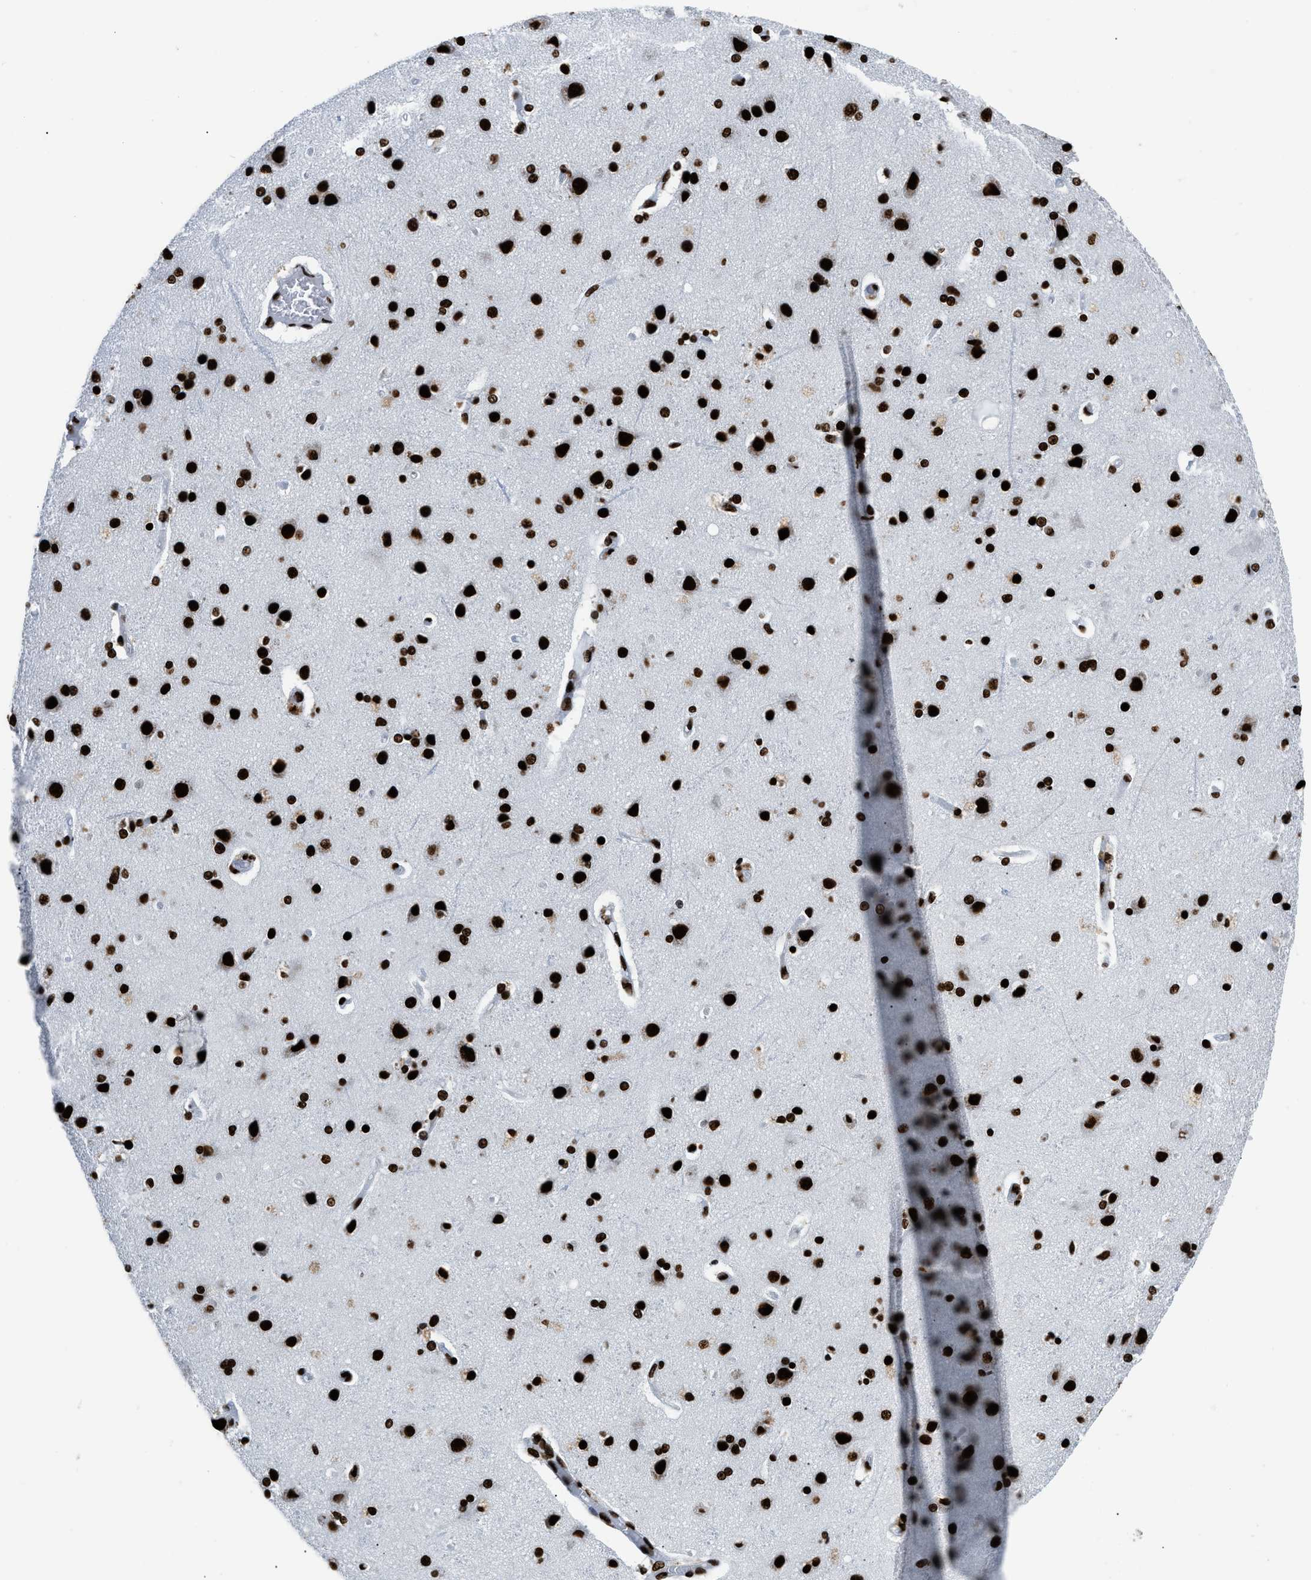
{"staining": {"intensity": "strong", "quantity": ">75%", "location": "nuclear"}, "tissue": "cerebral cortex", "cell_type": "Endothelial cells", "image_type": "normal", "snomed": [{"axis": "morphology", "description": "Normal tissue, NOS"}, {"axis": "topography", "description": "Cerebral cortex"}], "caption": "Strong nuclear expression for a protein is seen in approximately >75% of endothelial cells of benign cerebral cortex using immunohistochemistry (IHC).", "gene": "HNRNPM", "patient": {"sex": "female", "age": 54}}